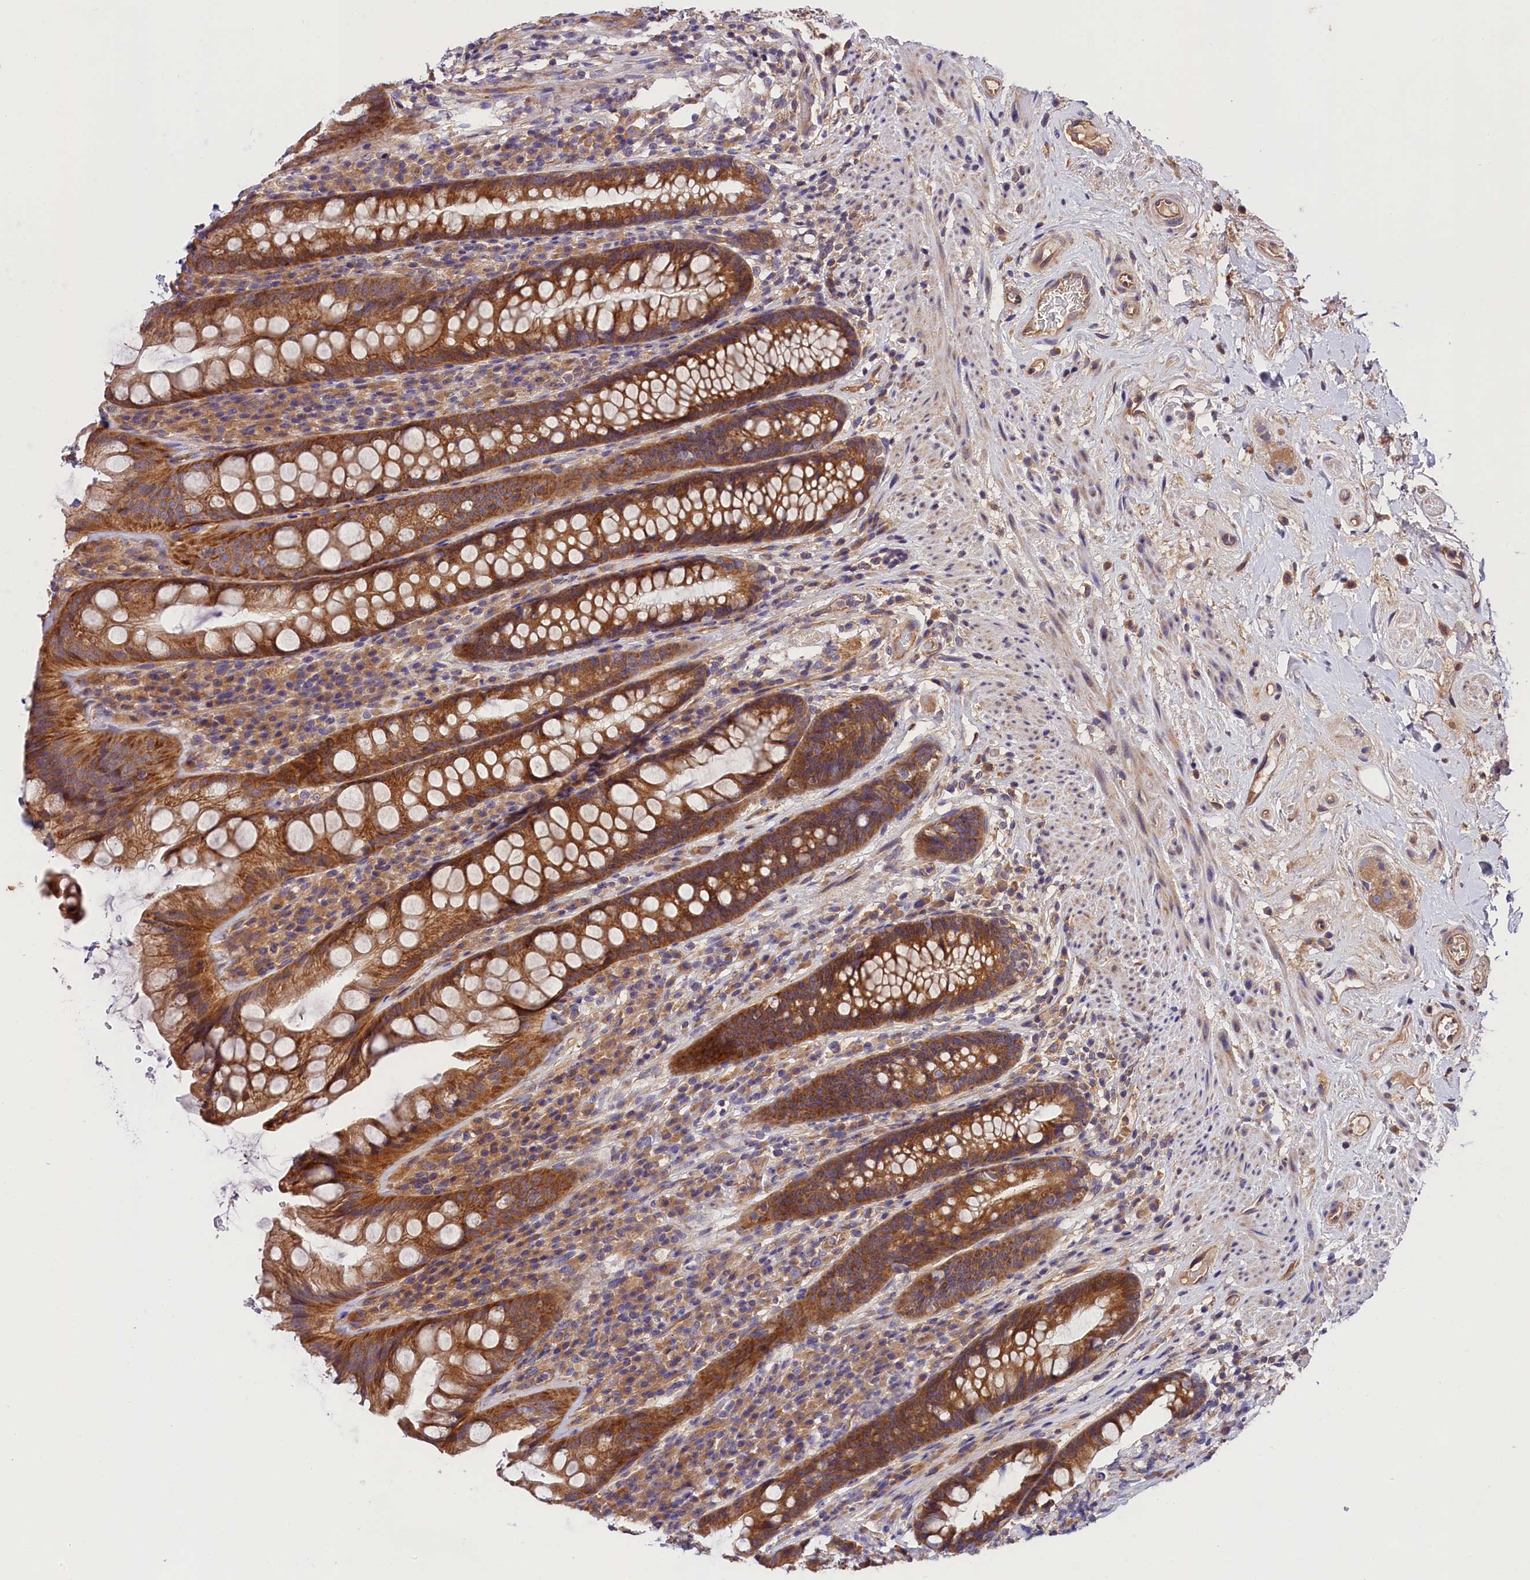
{"staining": {"intensity": "moderate", "quantity": ">75%", "location": "cytoplasmic/membranous"}, "tissue": "rectum", "cell_type": "Glandular cells", "image_type": "normal", "snomed": [{"axis": "morphology", "description": "Normal tissue, NOS"}, {"axis": "topography", "description": "Rectum"}], "caption": "This is an image of immunohistochemistry staining of unremarkable rectum, which shows moderate staining in the cytoplasmic/membranous of glandular cells.", "gene": "SPG11", "patient": {"sex": "male", "age": 74}}